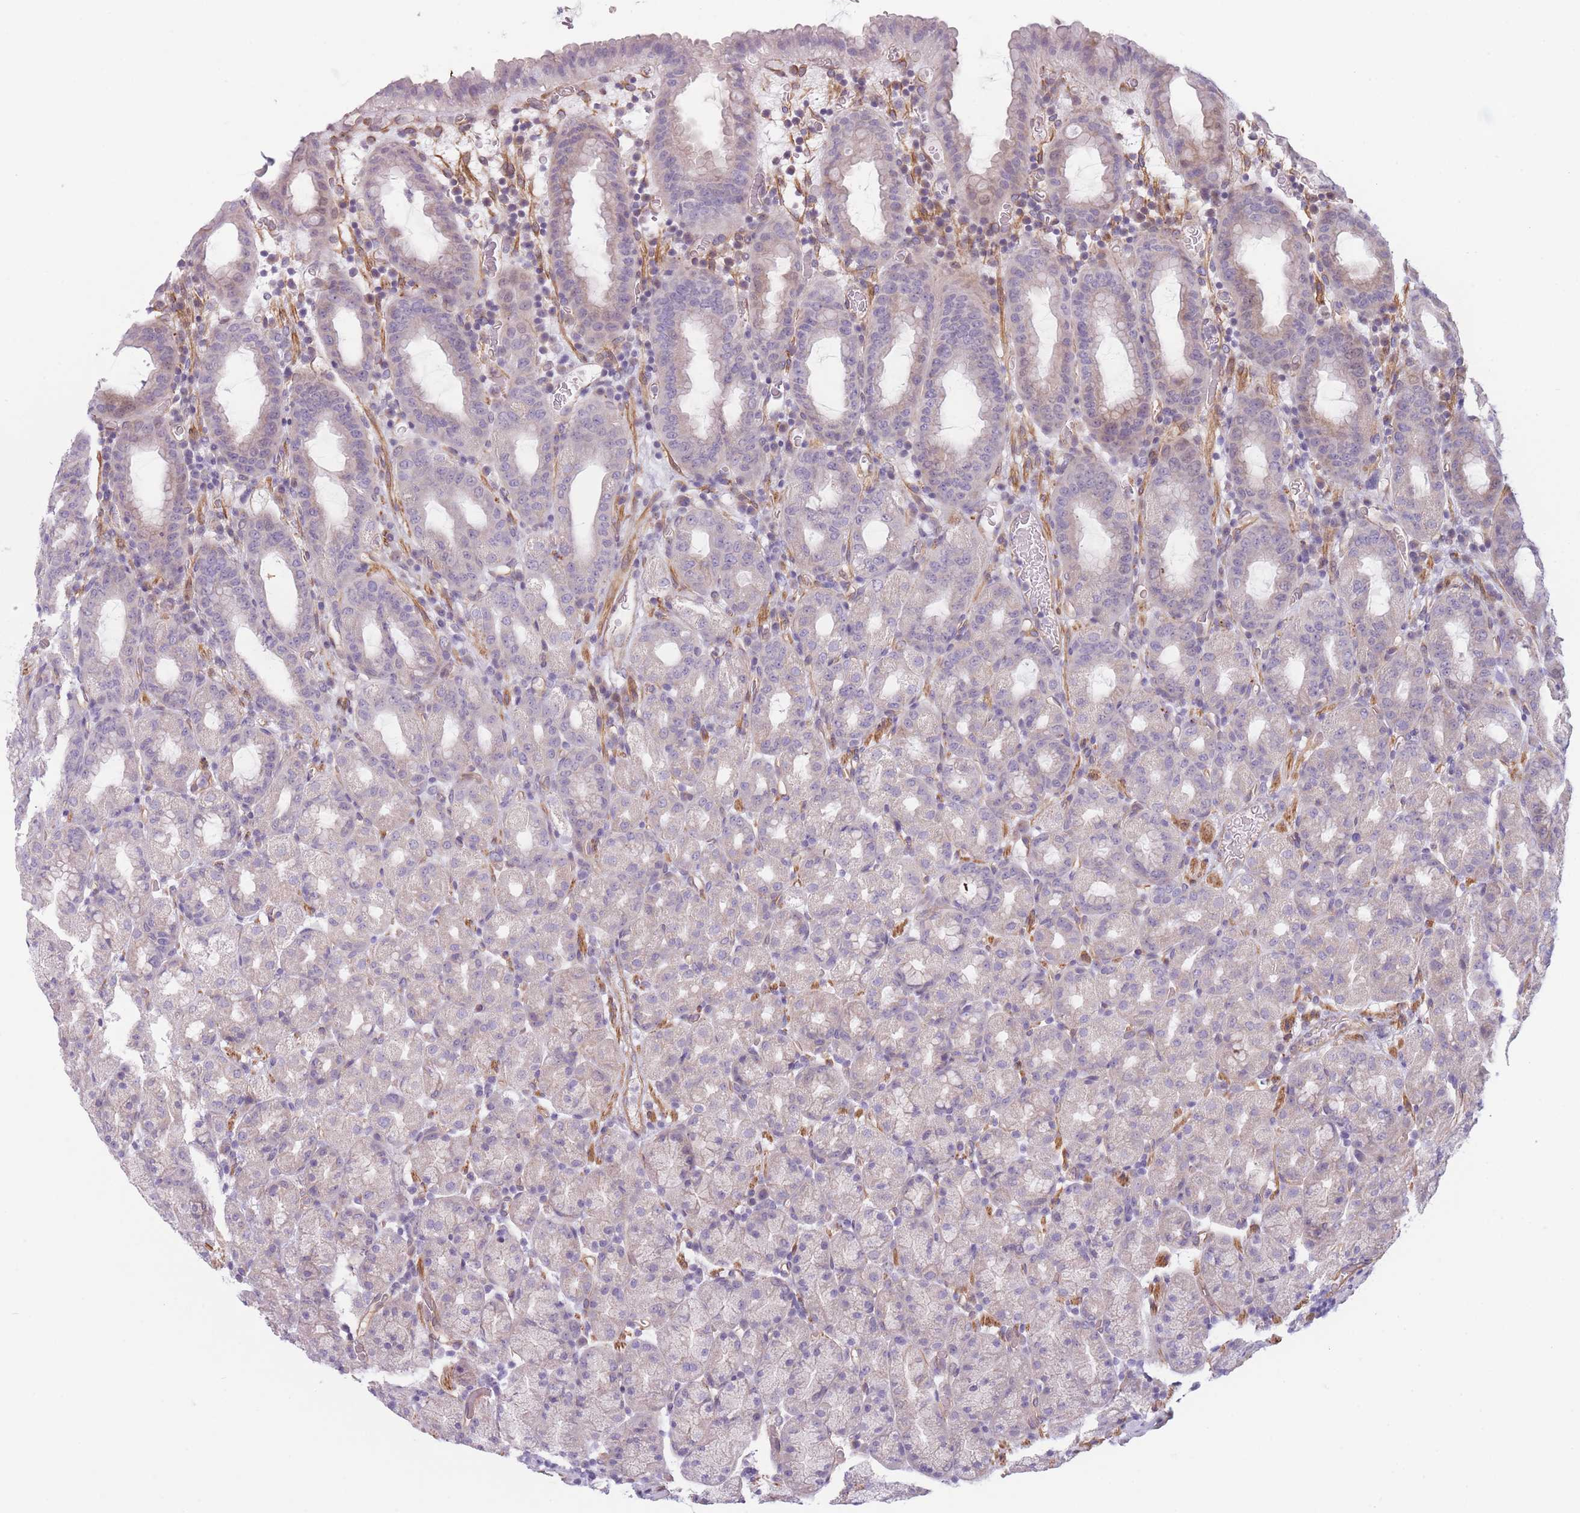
{"staining": {"intensity": "weak", "quantity": "<25%", "location": "cytoplasmic/membranous"}, "tissue": "stomach", "cell_type": "Glandular cells", "image_type": "normal", "snomed": [{"axis": "morphology", "description": "Normal tissue, NOS"}, {"axis": "topography", "description": "Stomach, upper"}, {"axis": "topography", "description": "Stomach, lower"}, {"axis": "topography", "description": "Small intestine"}], "caption": "The histopathology image reveals no staining of glandular cells in normal stomach. The staining was performed using DAB to visualize the protein expression in brown, while the nuclei were stained in blue with hematoxylin (Magnification: 20x).", "gene": "SLC7A6", "patient": {"sex": "male", "age": 68}}